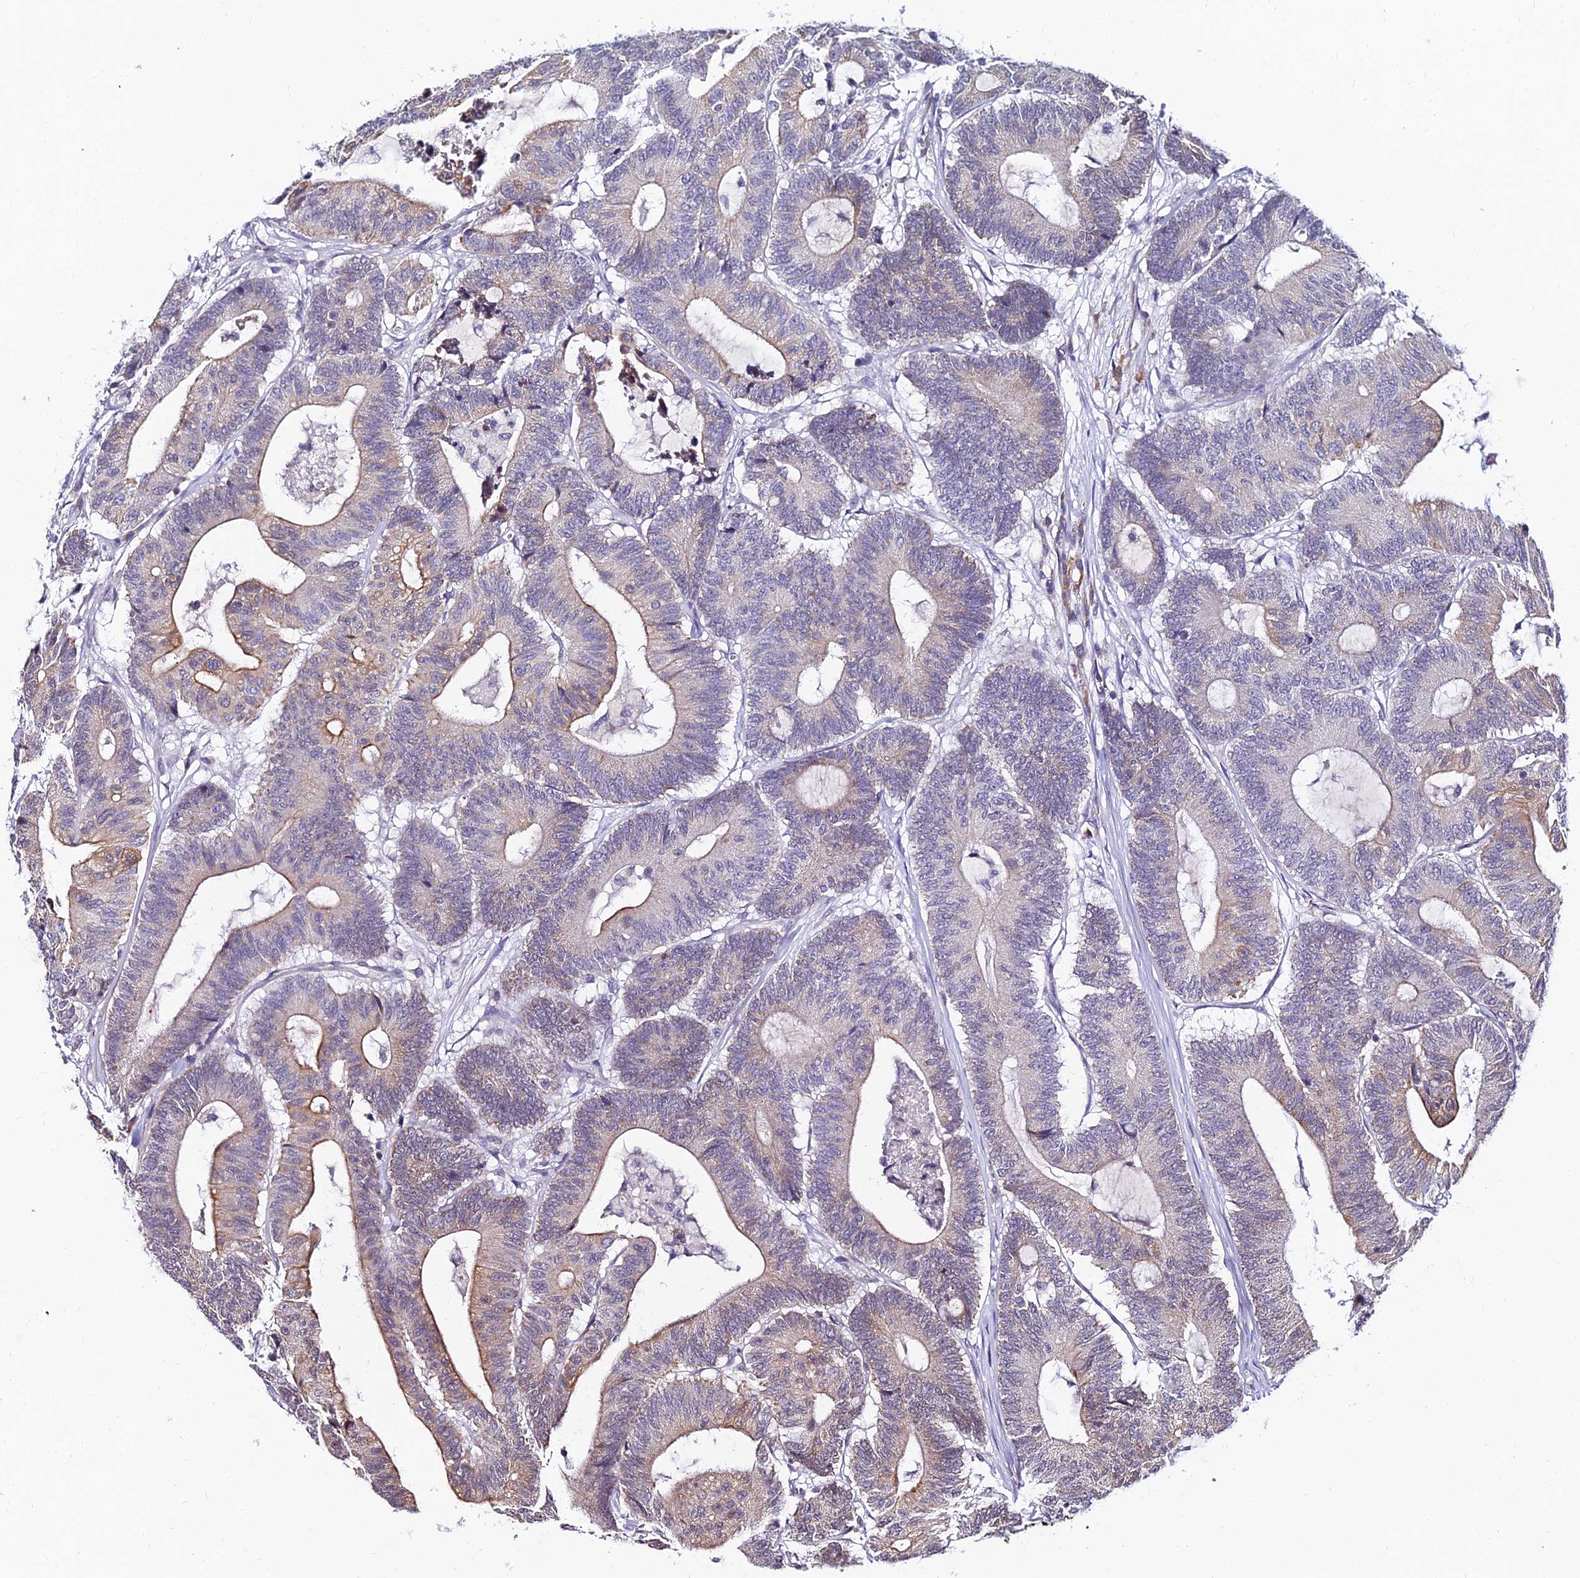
{"staining": {"intensity": "moderate", "quantity": "<25%", "location": "cytoplasmic/membranous"}, "tissue": "colorectal cancer", "cell_type": "Tumor cells", "image_type": "cancer", "snomed": [{"axis": "morphology", "description": "Adenocarcinoma, NOS"}, {"axis": "topography", "description": "Colon"}], "caption": "High-power microscopy captured an immunohistochemistry image of colorectal adenocarcinoma, revealing moderate cytoplasmic/membranous staining in about <25% of tumor cells.", "gene": "CDNF", "patient": {"sex": "female", "age": 84}}